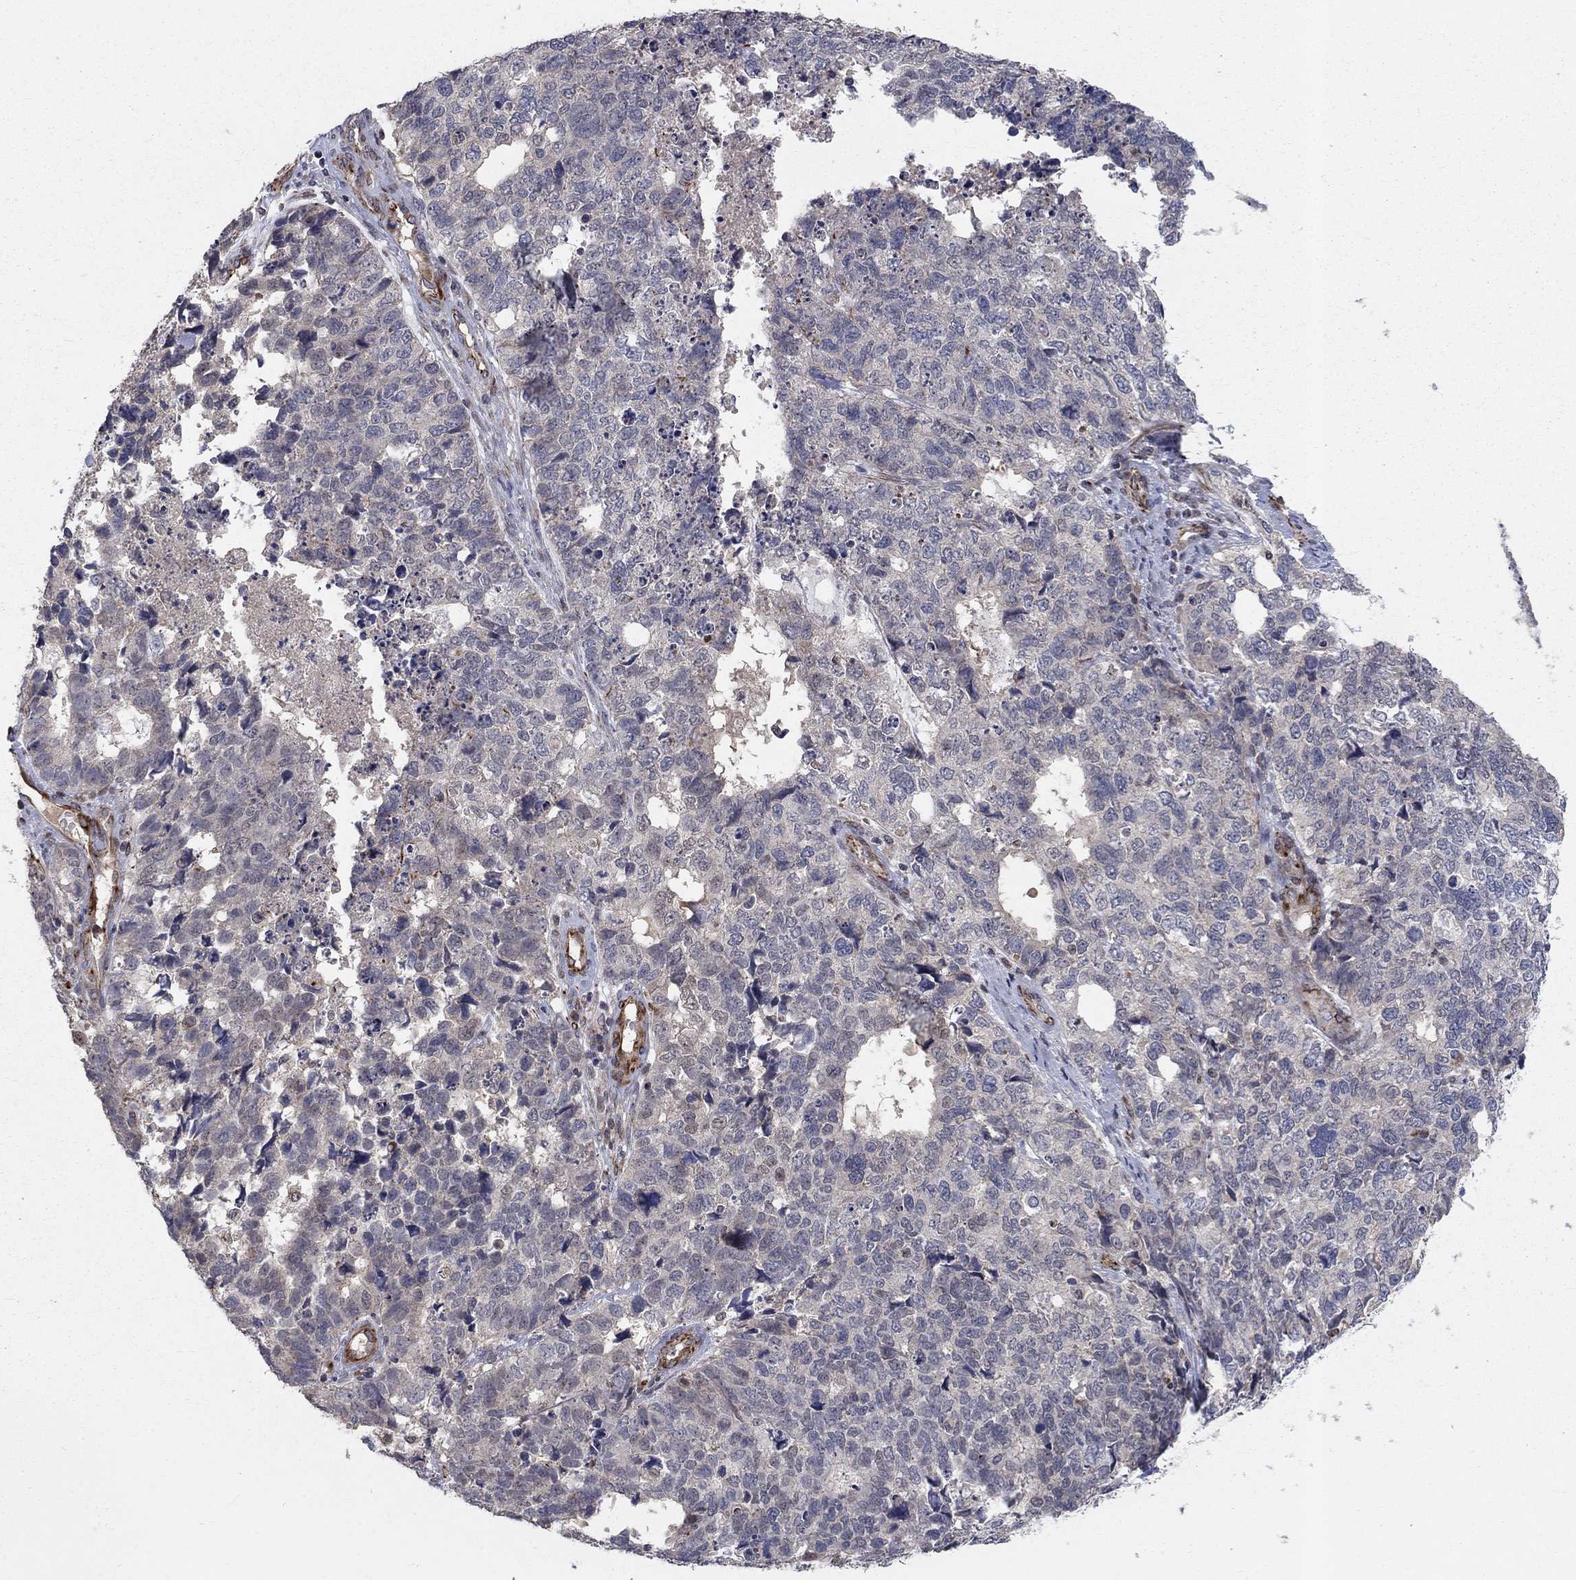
{"staining": {"intensity": "negative", "quantity": "none", "location": "none"}, "tissue": "cervical cancer", "cell_type": "Tumor cells", "image_type": "cancer", "snomed": [{"axis": "morphology", "description": "Squamous cell carcinoma, NOS"}, {"axis": "topography", "description": "Cervix"}], "caption": "The immunohistochemistry image has no significant staining in tumor cells of cervical cancer tissue.", "gene": "MSRA", "patient": {"sex": "female", "age": 63}}